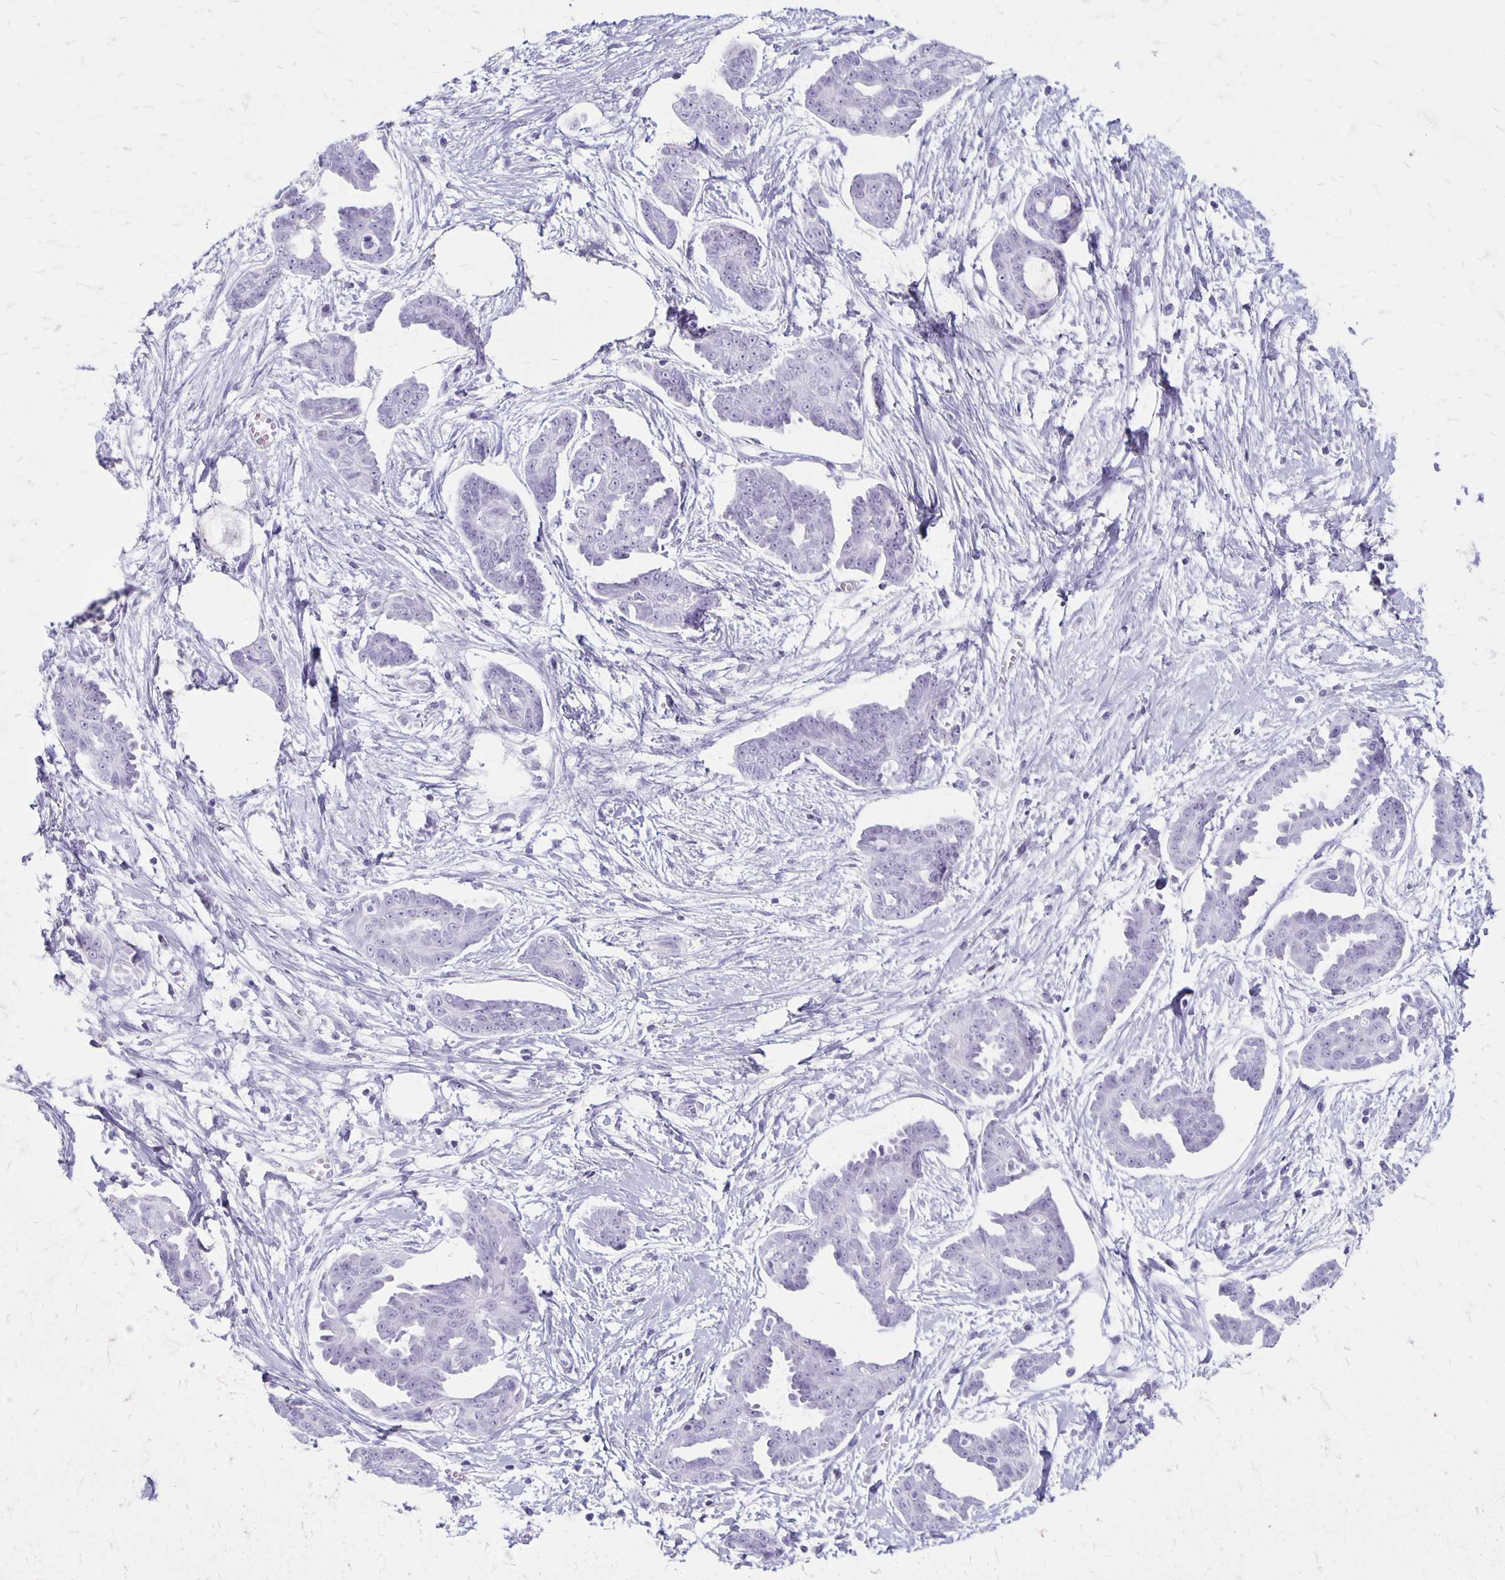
{"staining": {"intensity": "negative", "quantity": "none", "location": "none"}, "tissue": "ovarian cancer", "cell_type": "Tumor cells", "image_type": "cancer", "snomed": [{"axis": "morphology", "description": "Cystadenocarcinoma, serous, NOS"}, {"axis": "topography", "description": "Ovary"}], "caption": "Ovarian serous cystadenocarcinoma stained for a protein using IHC exhibits no expression tumor cells.", "gene": "MAGEC2", "patient": {"sex": "female", "age": 71}}